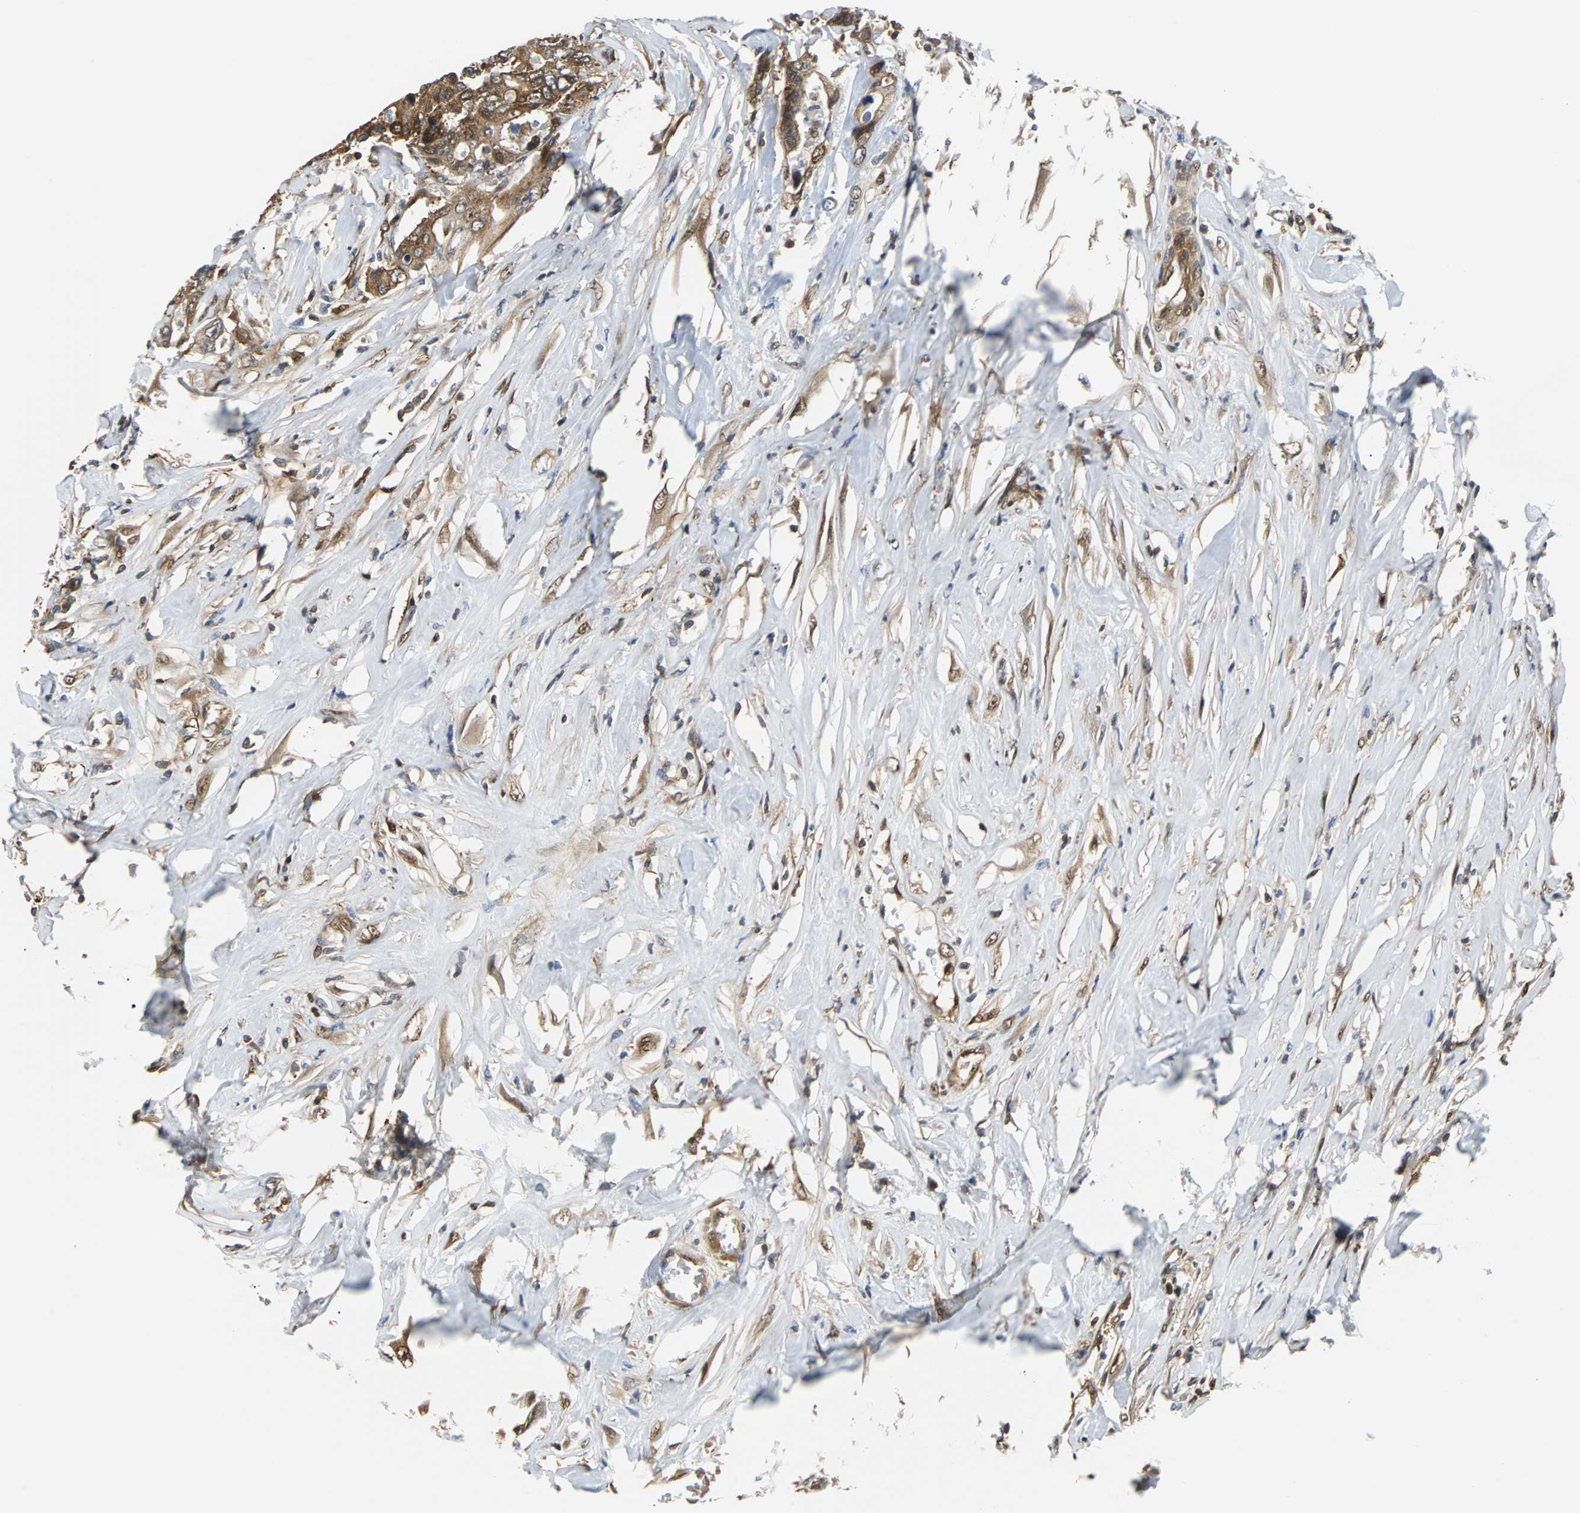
{"staining": {"intensity": "strong", "quantity": ">75%", "location": "cytoplasmic/membranous"}, "tissue": "colorectal cancer", "cell_type": "Tumor cells", "image_type": "cancer", "snomed": [{"axis": "morphology", "description": "Adenocarcinoma, NOS"}, {"axis": "topography", "description": "Rectum"}], "caption": "Colorectal cancer tissue shows strong cytoplasmic/membranous staining in approximately >75% of tumor cells, visualized by immunohistochemistry.", "gene": "RELA", "patient": {"sex": "male", "age": 55}}